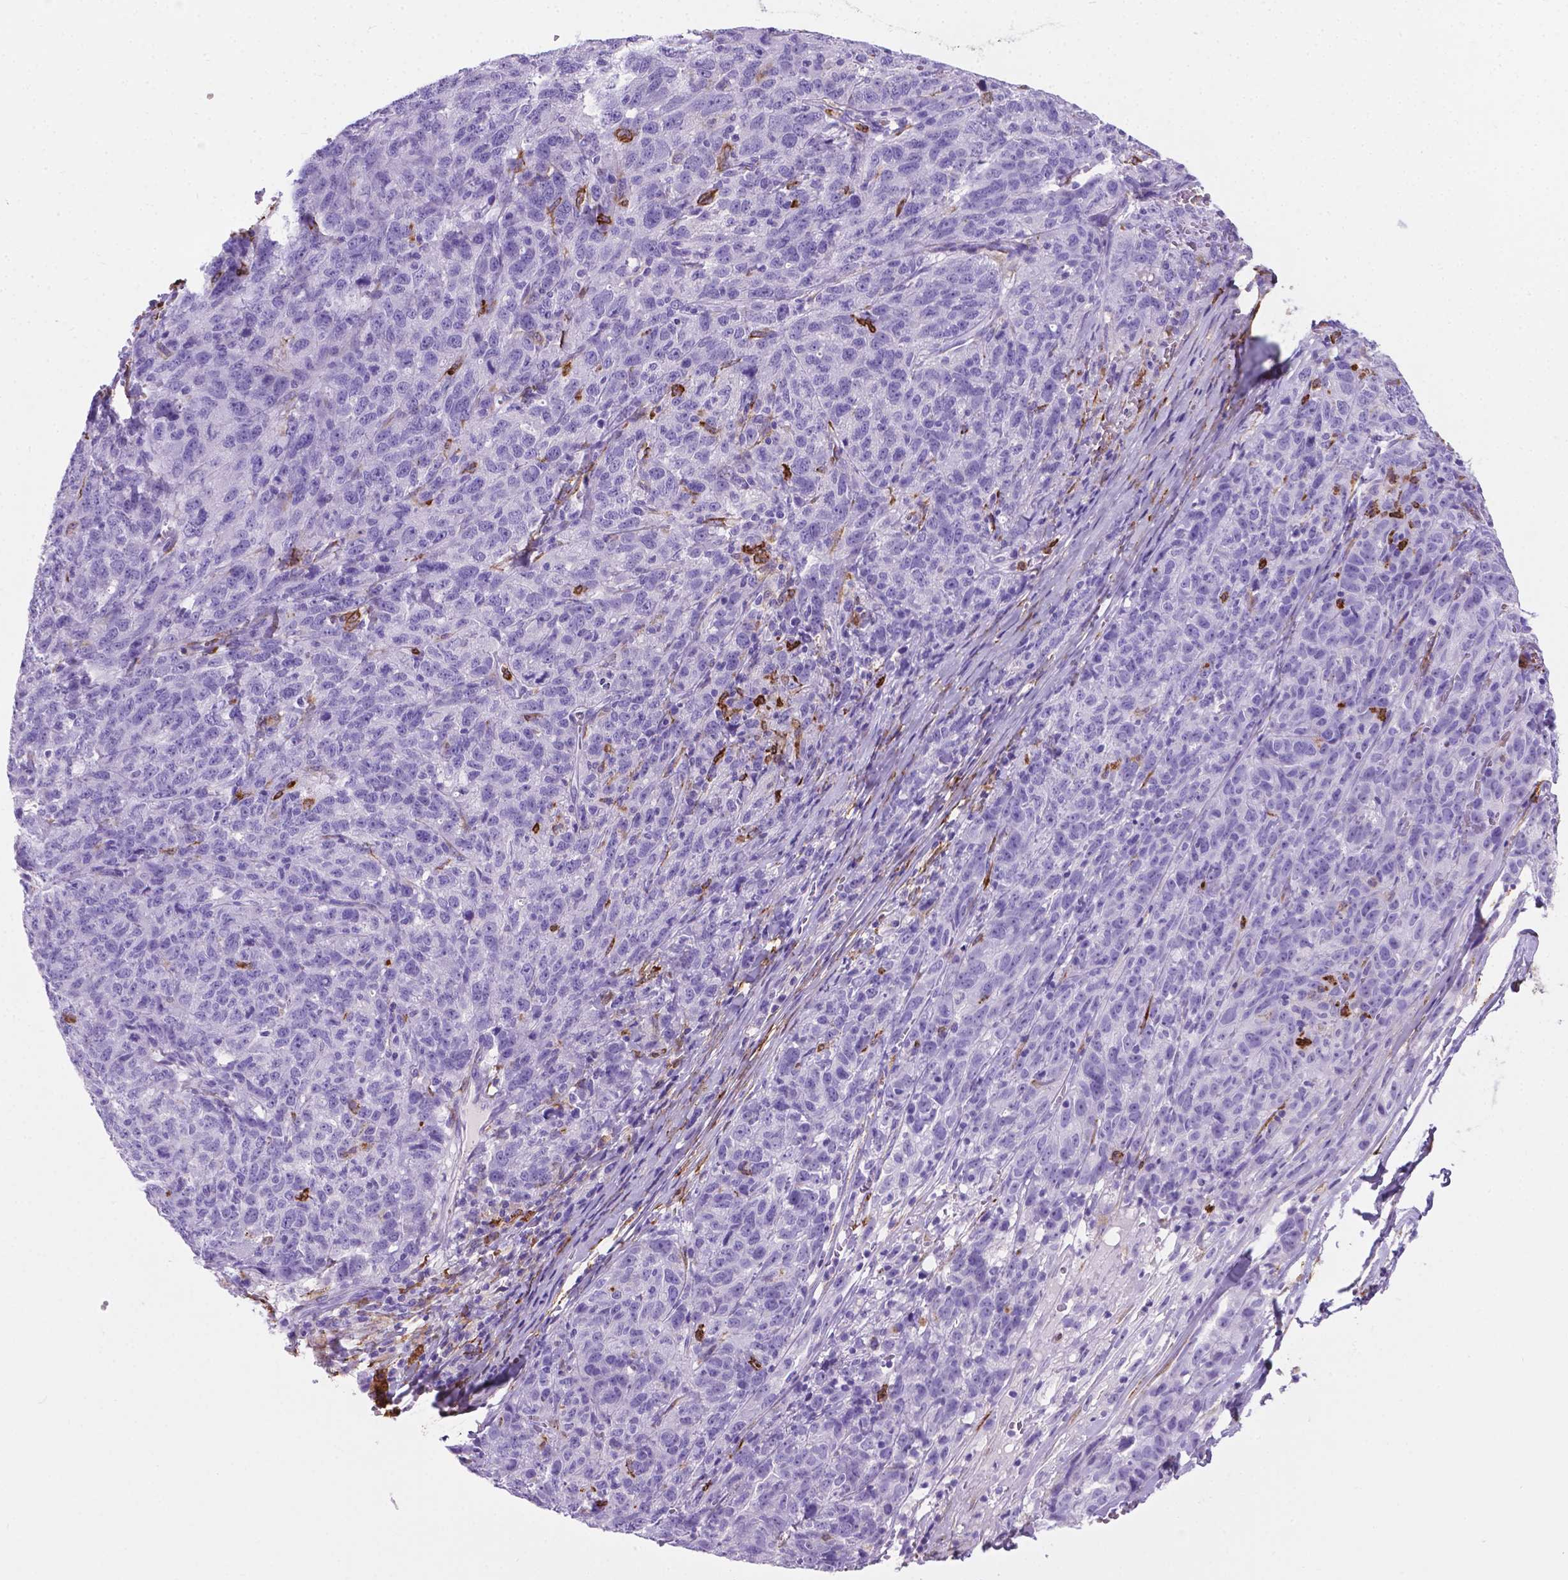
{"staining": {"intensity": "negative", "quantity": "none", "location": "none"}, "tissue": "ovarian cancer", "cell_type": "Tumor cells", "image_type": "cancer", "snomed": [{"axis": "morphology", "description": "Cystadenocarcinoma, serous, NOS"}, {"axis": "topography", "description": "Ovary"}], "caption": "DAB immunohistochemical staining of human ovarian cancer (serous cystadenocarcinoma) exhibits no significant positivity in tumor cells. (DAB IHC with hematoxylin counter stain).", "gene": "MACF1", "patient": {"sex": "female", "age": 71}}